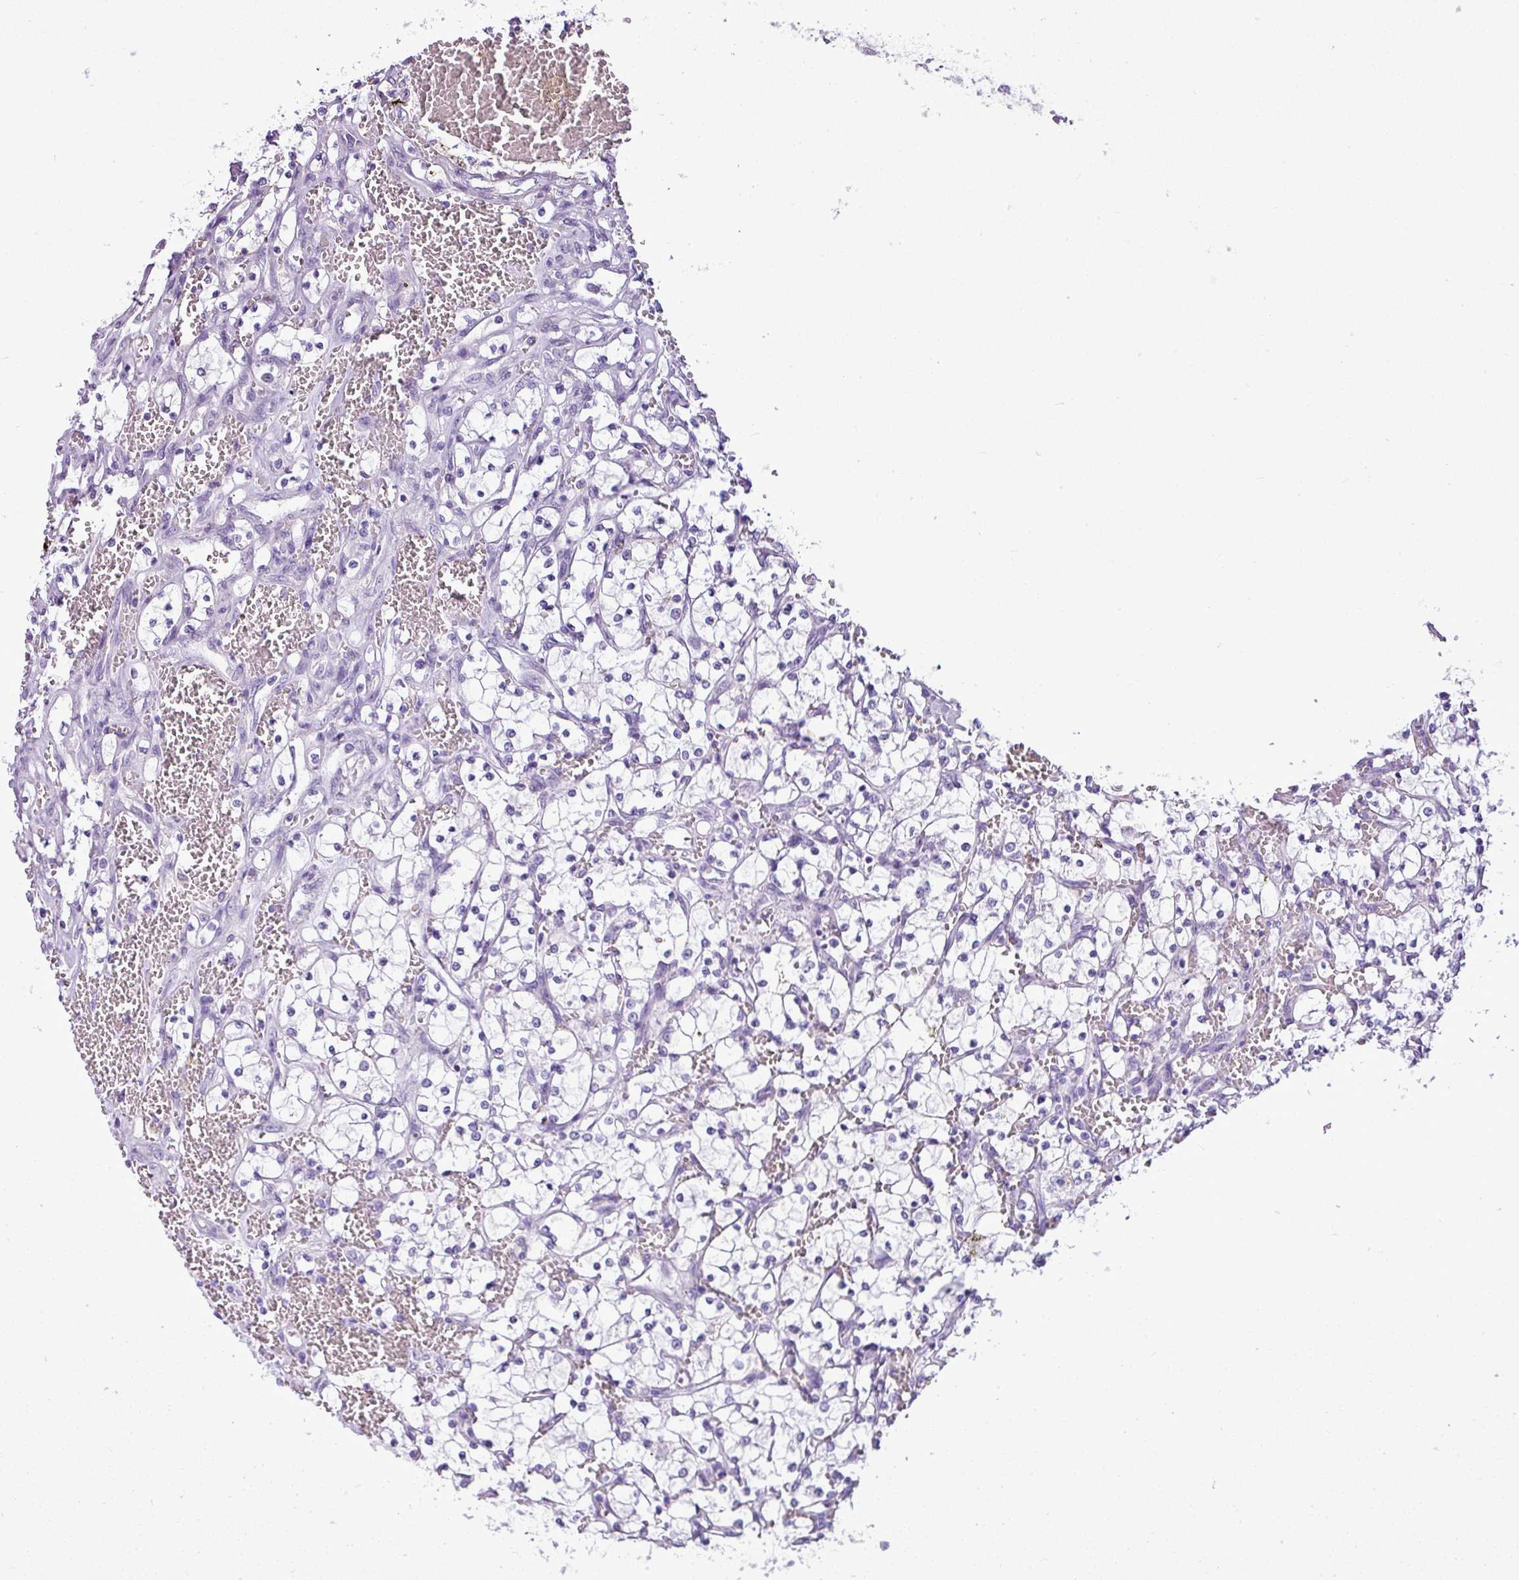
{"staining": {"intensity": "negative", "quantity": "none", "location": "none"}, "tissue": "renal cancer", "cell_type": "Tumor cells", "image_type": "cancer", "snomed": [{"axis": "morphology", "description": "Adenocarcinoma, NOS"}, {"axis": "topography", "description": "Kidney"}], "caption": "Protein analysis of adenocarcinoma (renal) demonstrates no significant expression in tumor cells. (DAB immunohistochemistry (IHC), high magnification).", "gene": "IL17A", "patient": {"sex": "female", "age": 69}}